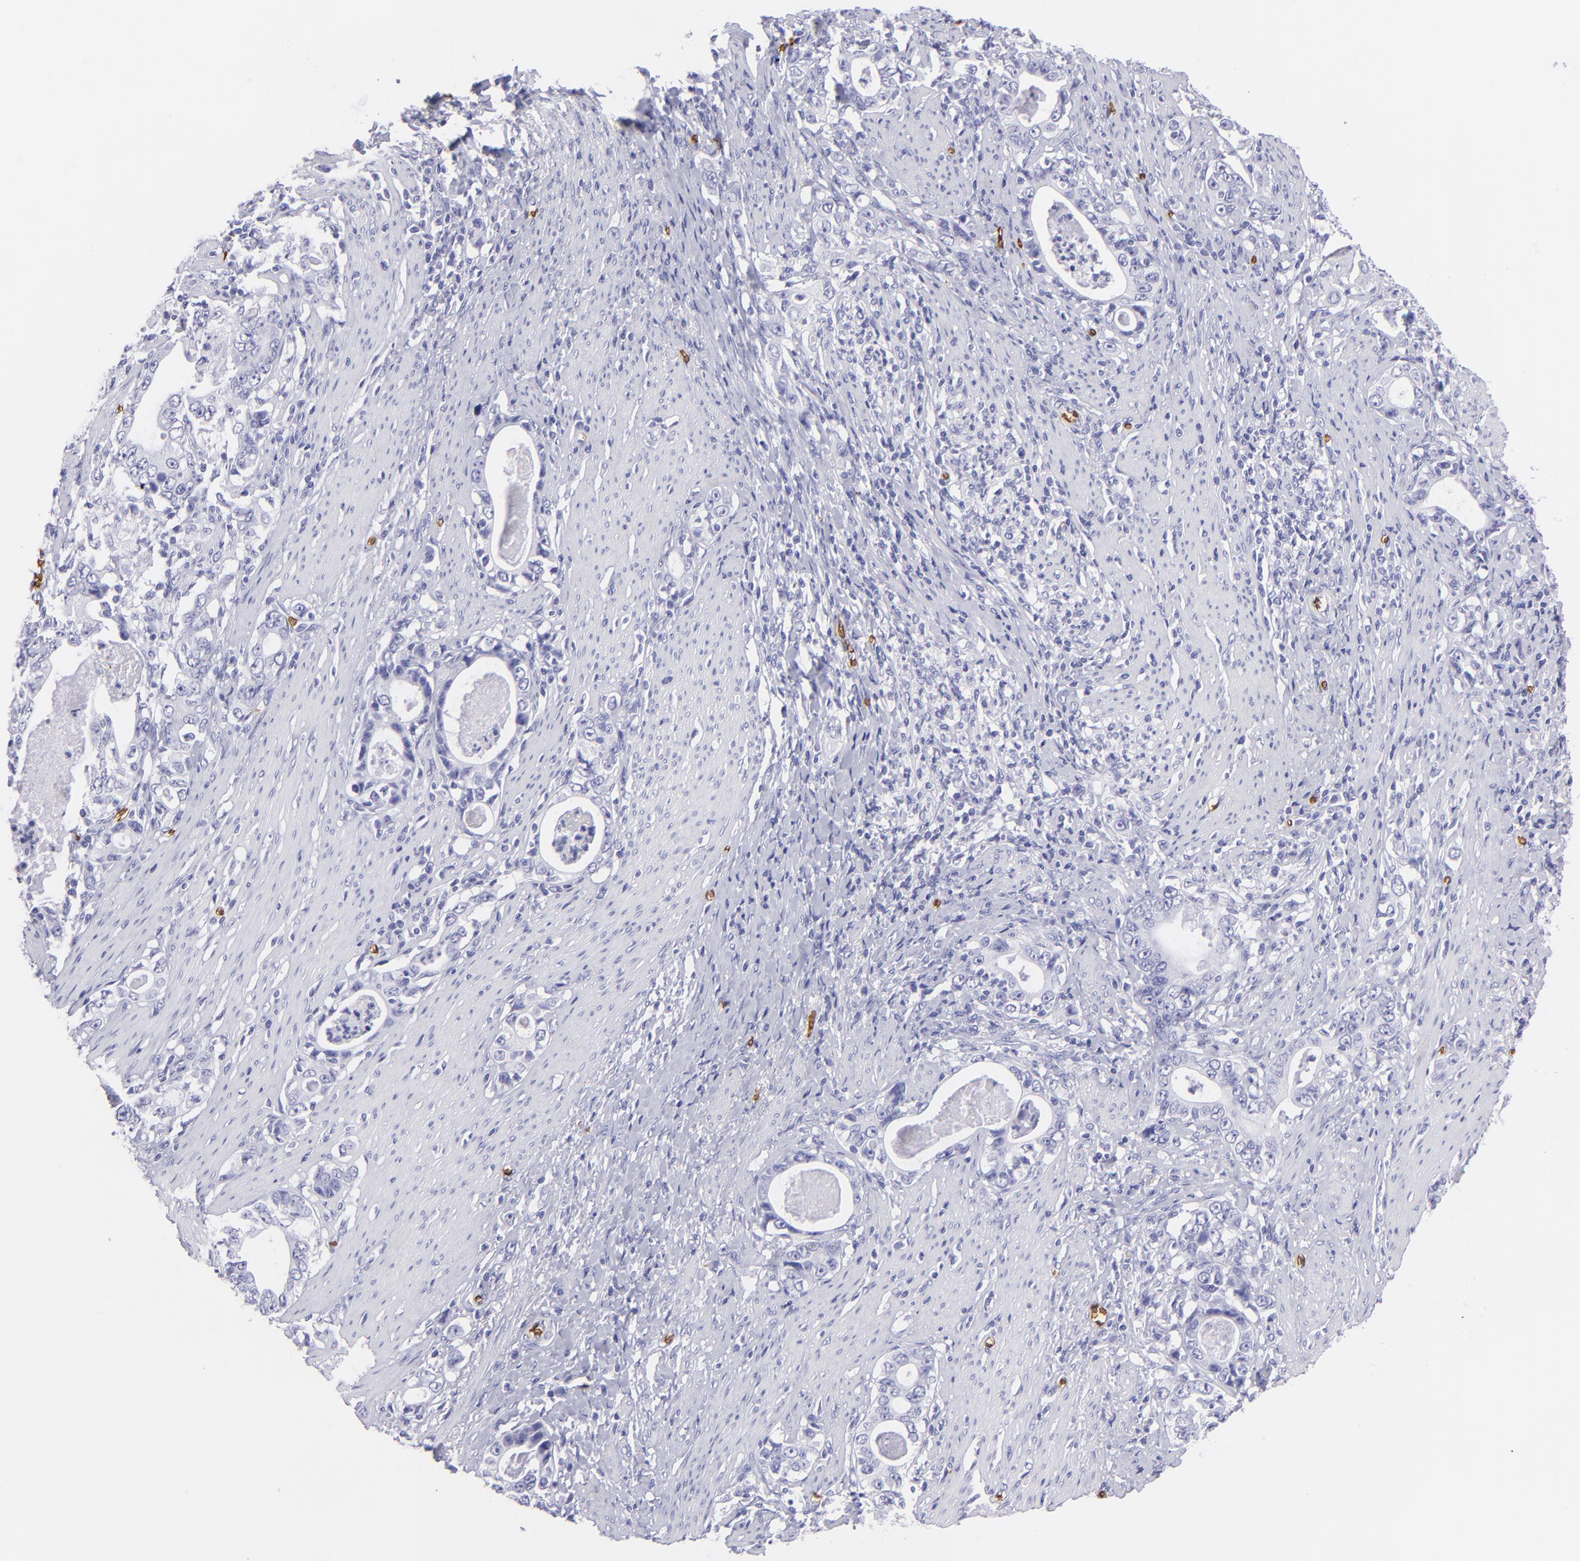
{"staining": {"intensity": "negative", "quantity": "none", "location": "none"}, "tissue": "stomach cancer", "cell_type": "Tumor cells", "image_type": "cancer", "snomed": [{"axis": "morphology", "description": "Adenocarcinoma, NOS"}, {"axis": "topography", "description": "Stomach, lower"}], "caption": "This is an immunohistochemistry (IHC) image of stomach cancer (adenocarcinoma). There is no expression in tumor cells.", "gene": "GYPA", "patient": {"sex": "female", "age": 72}}